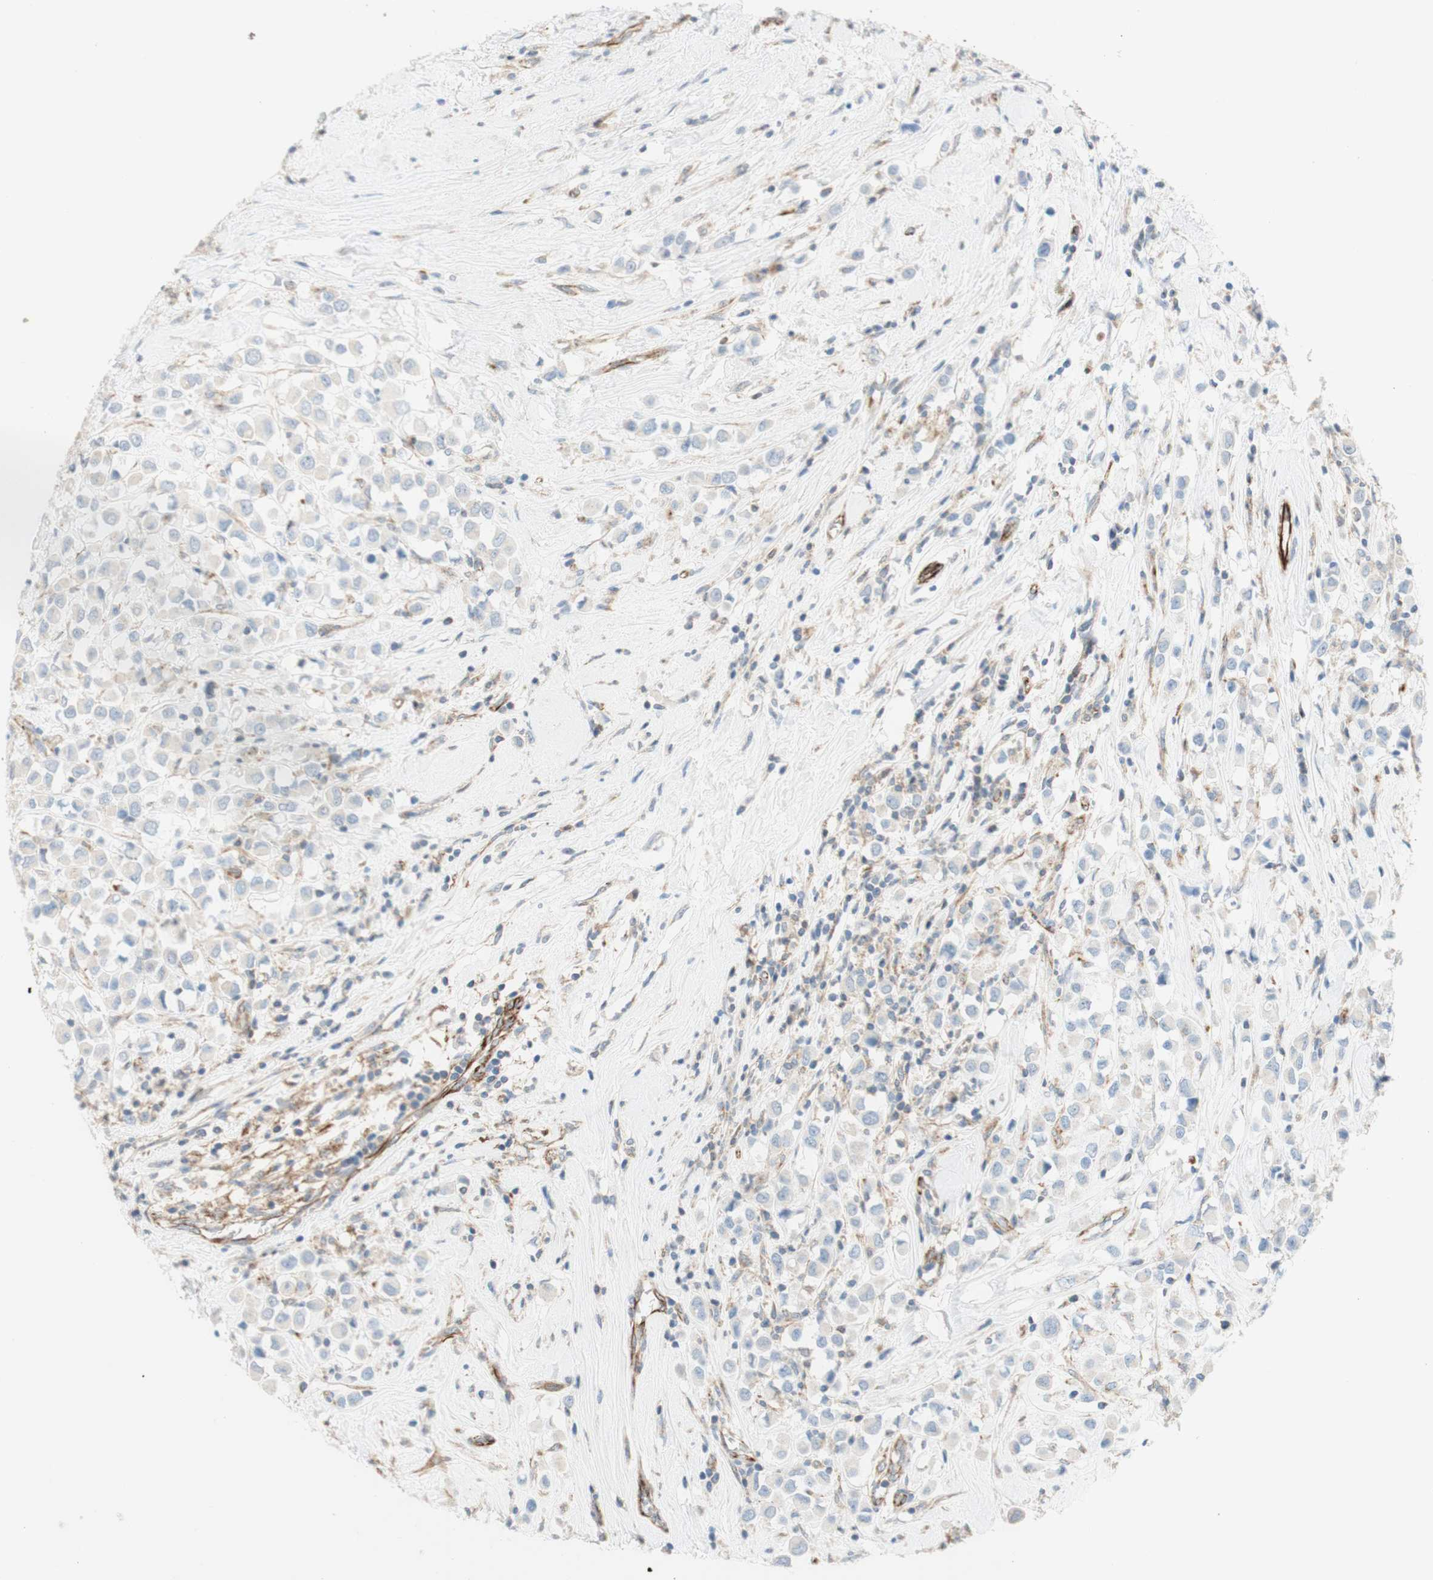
{"staining": {"intensity": "negative", "quantity": "none", "location": "none"}, "tissue": "breast cancer", "cell_type": "Tumor cells", "image_type": "cancer", "snomed": [{"axis": "morphology", "description": "Duct carcinoma"}, {"axis": "topography", "description": "Breast"}], "caption": "An immunohistochemistry (IHC) micrograph of infiltrating ductal carcinoma (breast) is shown. There is no staining in tumor cells of infiltrating ductal carcinoma (breast).", "gene": "POU2AF1", "patient": {"sex": "female", "age": 61}}